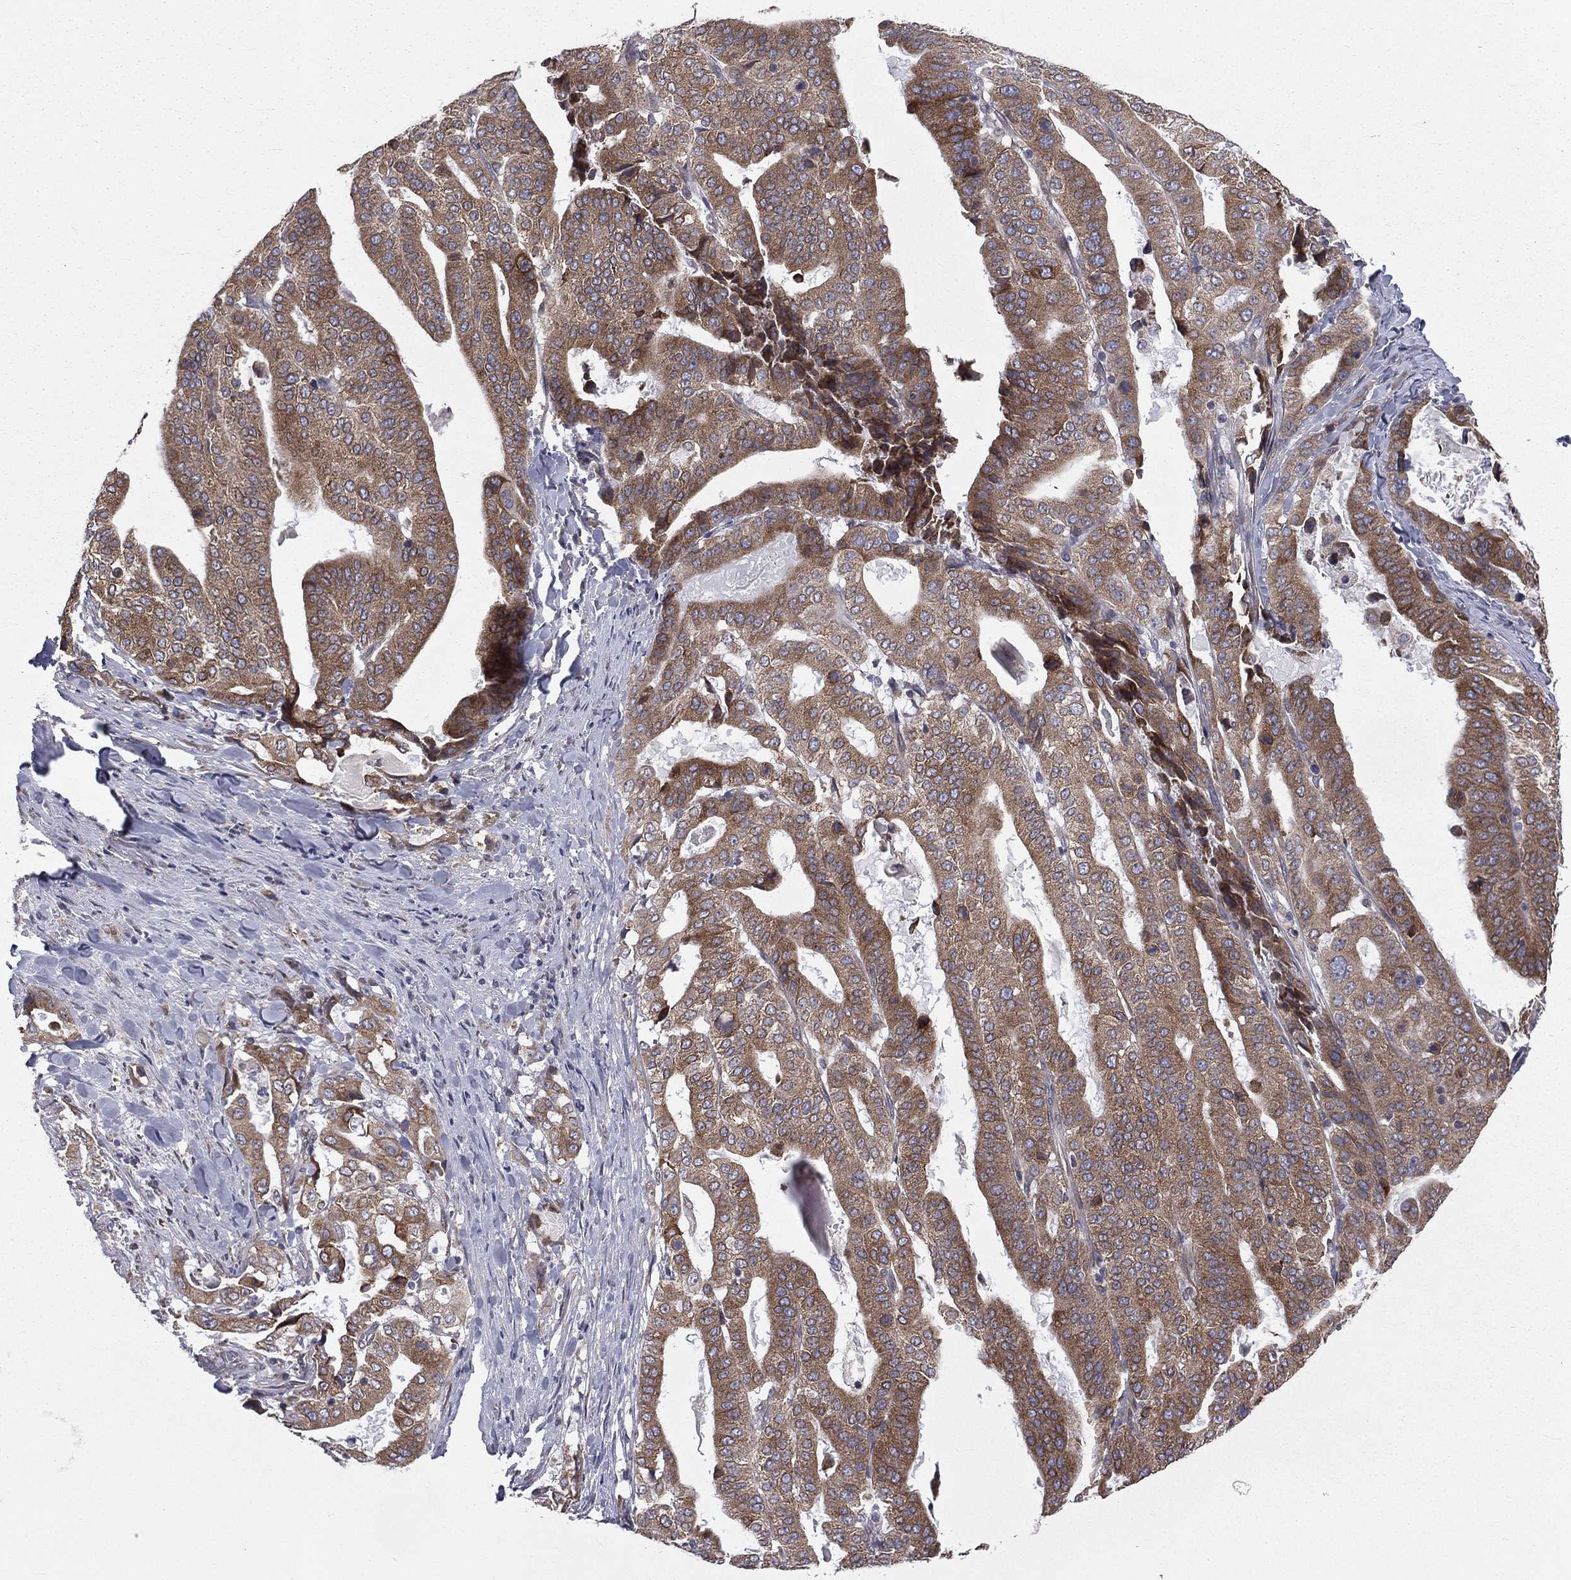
{"staining": {"intensity": "moderate", "quantity": ">75%", "location": "cytoplasmic/membranous"}, "tissue": "stomach cancer", "cell_type": "Tumor cells", "image_type": "cancer", "snomed": [{"axis": "morphology", "description": "Adenocarcinoma, NOS"}, {"axis": "topography", "description": "Stomach"}], "caption": "Tumor cells demonstrate medium levels of moderate cytoplasmic/membranous expression in approximately >75% of cells in stomach cancer (adenocarcinoma). (Stains: DAB (3,3'-diaminobenzidine) in brown, nuclei in blue, Microscopy: brightfield microscopy at high magnification).", "gene": "PGRMC1", "patient": {"sex": "male", "age": 48}}